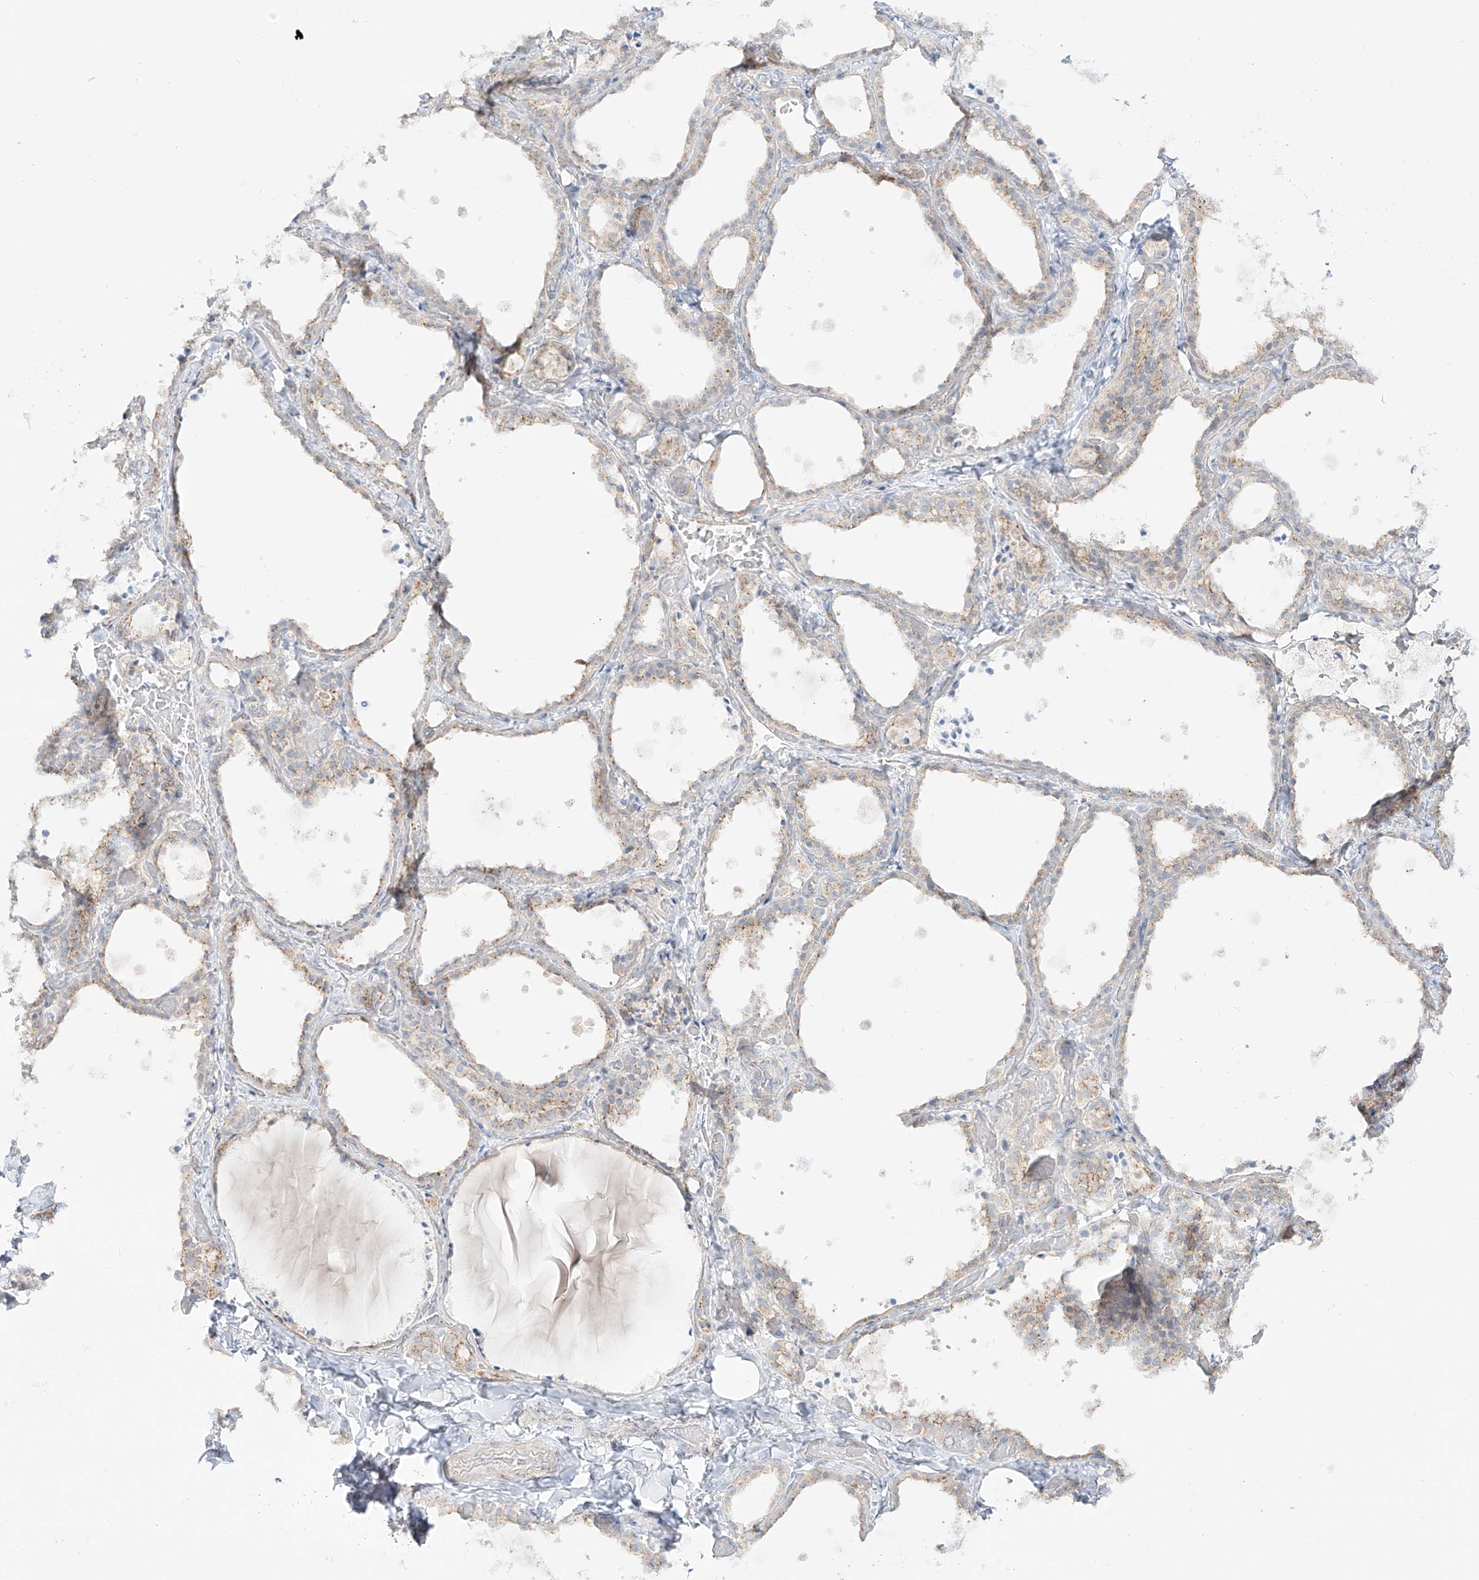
{"staining": {"intensity": "weak", "quantity": "25%-75%", "location": "cytoplasmic/membranous"}, "tissue": "thyroid gland", "cell_type": "Glandular cells", "image_type": "normal", "snomed": [{"axis": "morphology", "description": "Normal tissue, NOS"}, {"axis": "topography", "description": "Thyroid gland"}], "caption": "Normal thyroid gland exhibits weak cytoplasmic/membranous staining in about 25%-75% of glandular cells (DAB (3,3'-diaminobenzidine) IHC, brown staining for protein, blue staining for nuclei)..", "gene": "BSDC1", "patient": {"sex": "female", "age": 44}}